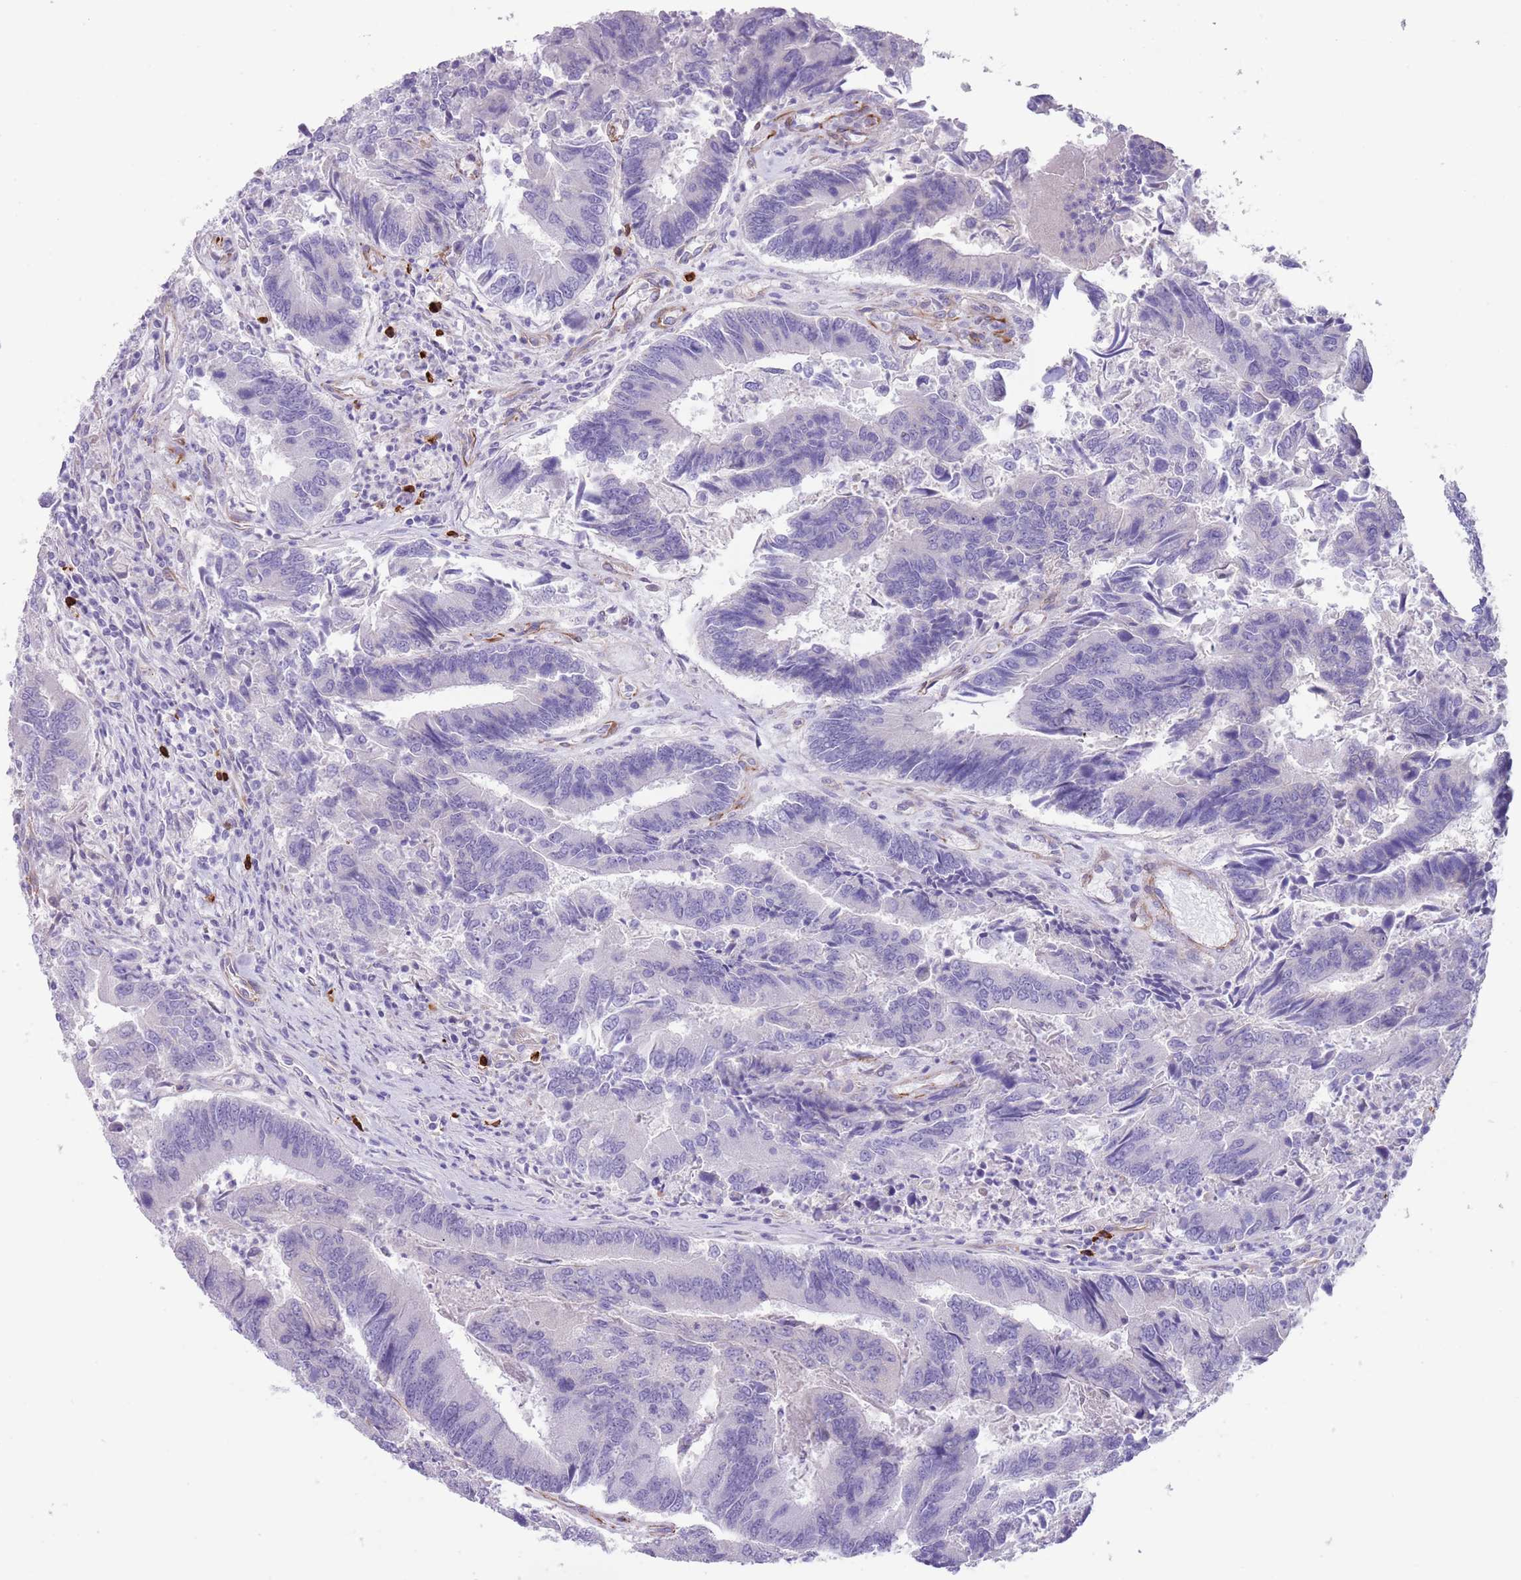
{"staining": {"intensity": "negative", "quantity": "none", "location": "none"}, "tissue": "colorectal cancer", "cell_type": "Tumor cells", "image_type": "cancer", "snomed": [{"axis": "morphology", "description": "Adenocarcinoma, NOS"}, {"axis": "topography", "description": "Colon"}], "caption": "Colorectal cancer (adenocarcinoma) stained for a protein using immunohistochemistry reveals no staining tumor cells.", "gene": "TSGA13", "patient": {"sex": "female", "age": 67}}